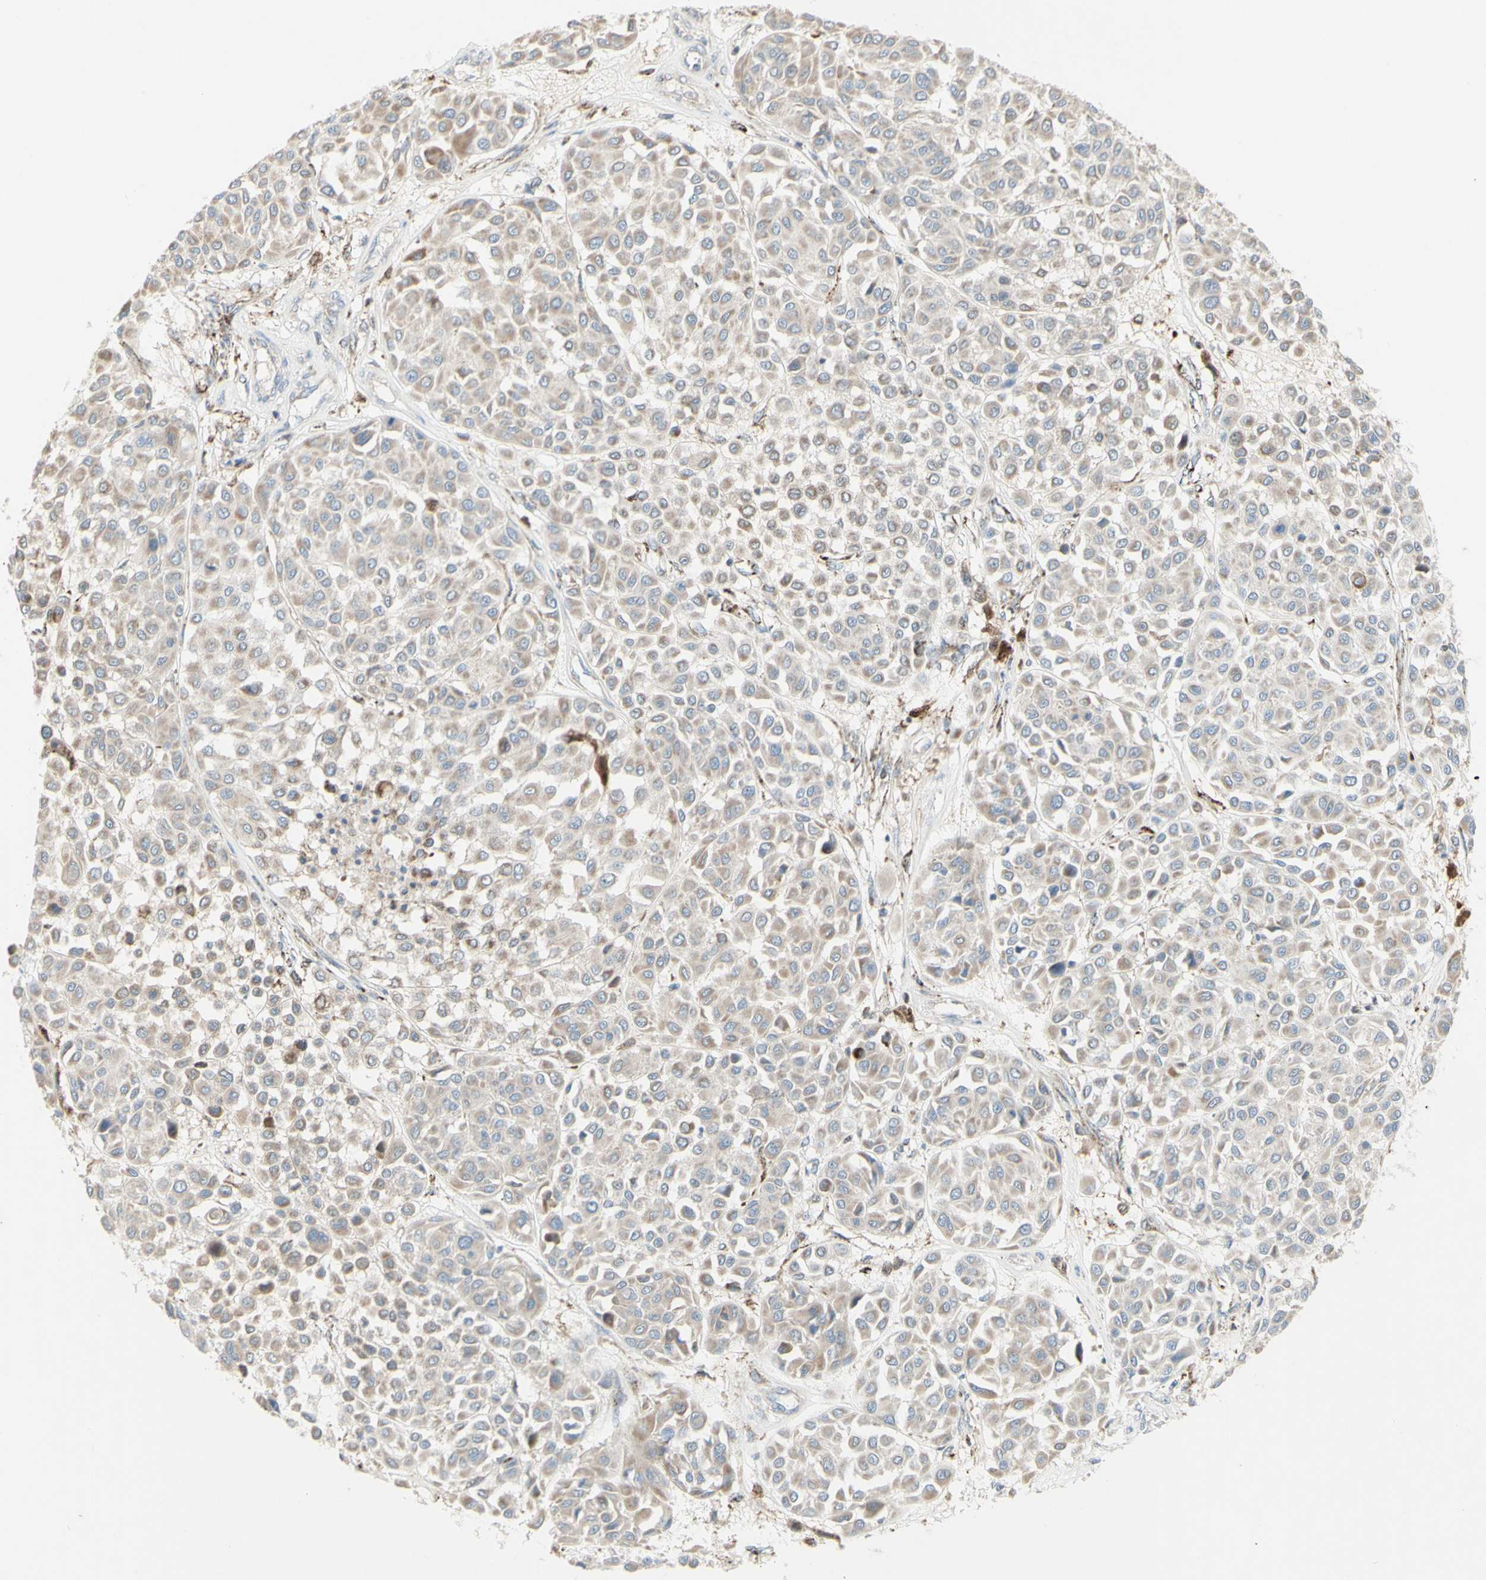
{"staining": {"intensity": "weak", "quantity": ">75%", "location": "cytoplasmic/membranous"}, "tissue": "melanoma", "cell_type": "Tumor cells", "image_type": "cancer", "snomed": [{"axis": "morphology", "description": "Malignant melanoma, Metastatic site"}, {"axis": "topography", "description": "Soft tissue"}], "caption": "Immunohistochemistry micrograph of malignant melanoma (metastatic site) stained for a protein (brown), which demonstrates low levels of weak cytoplasmic/membranous expression in approximately >75% of tumor cells.", "gene": "CNTNAP1", "patient": {"sex": "male", "age": 41}}